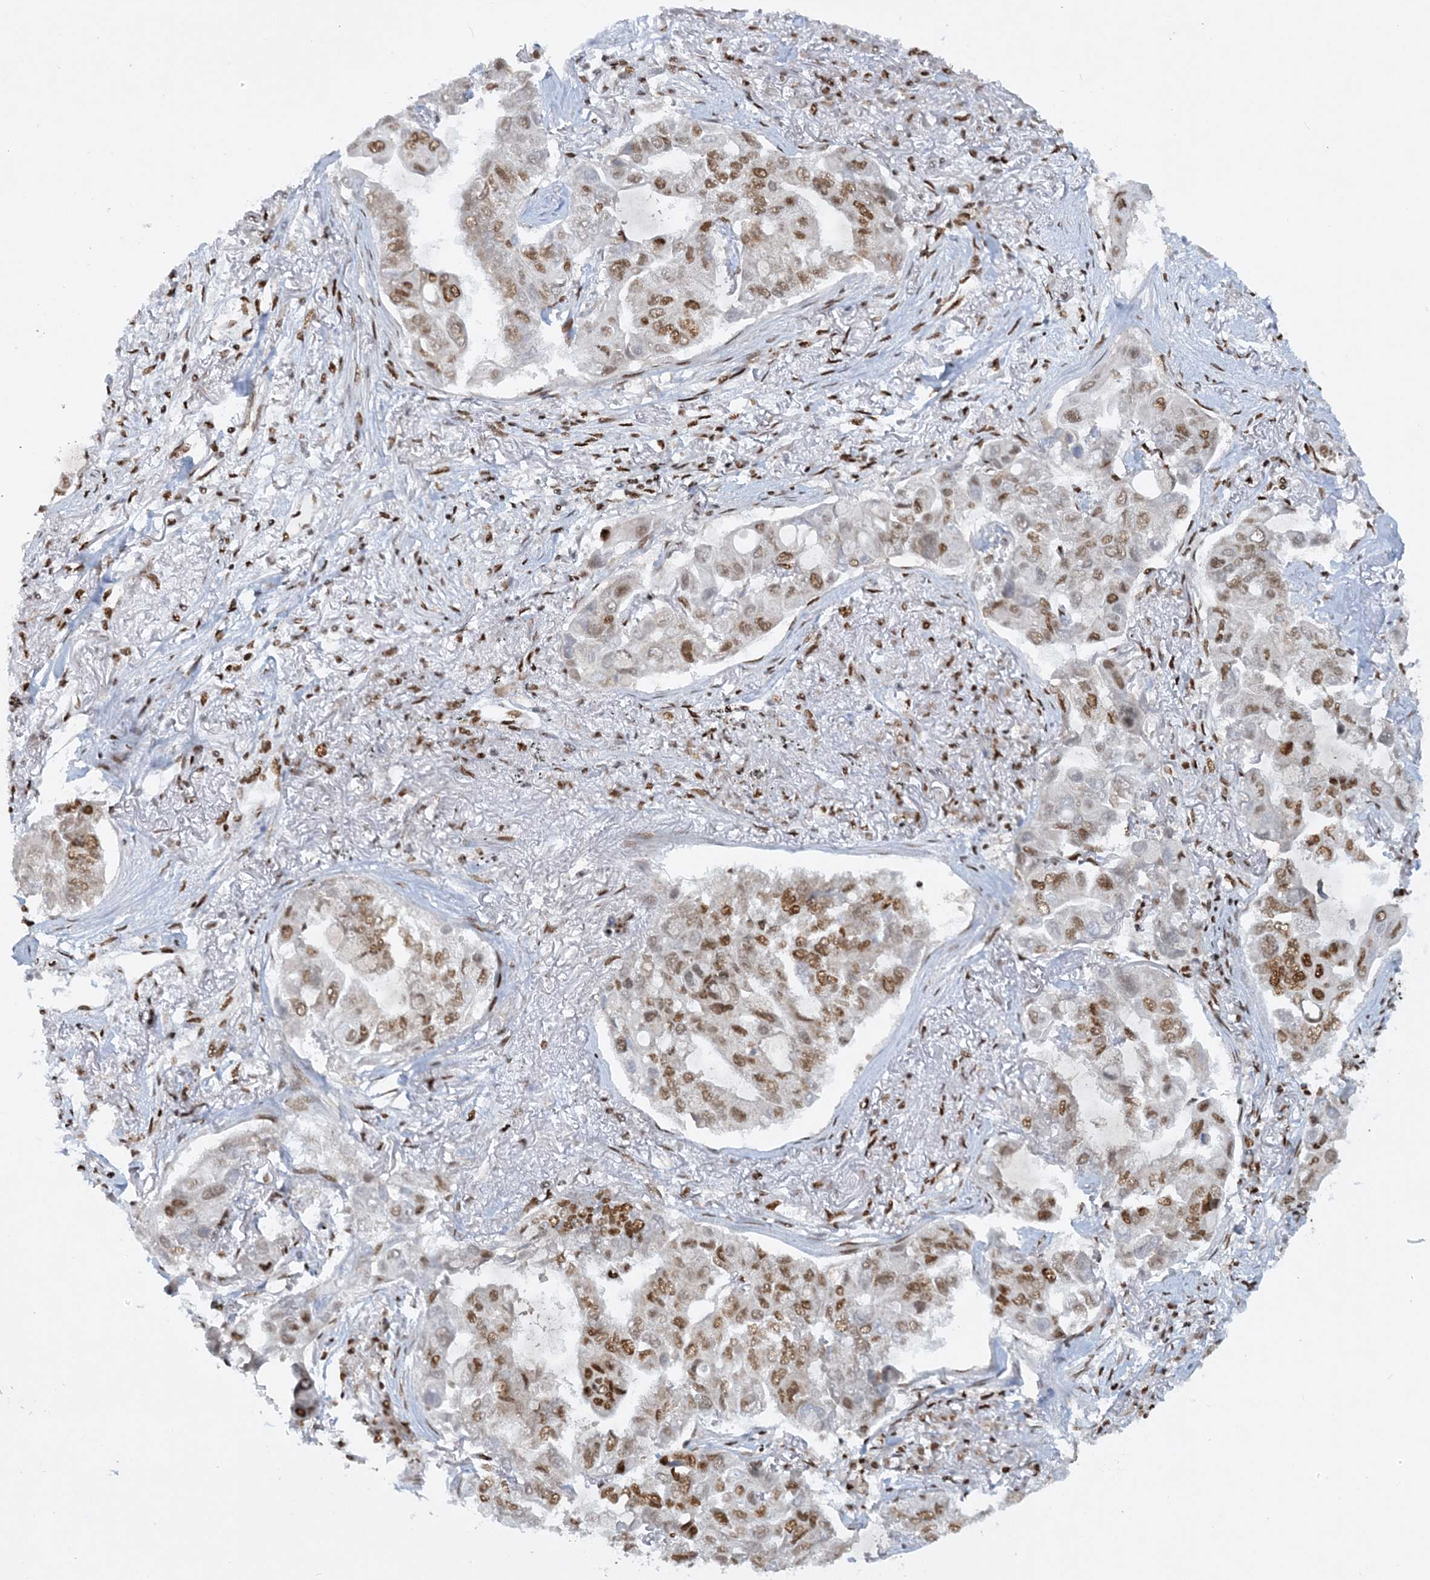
{"staining": {"intensity": "moderate", "quantity": ">75%", "location": "nuclear"}, "tissue": "lung cancer", "cell_type": "Tumor cells", "image_type": "cancer", "snomed": [{"axis": "morphology", "description": "Adenocarcinoma, NOS"}, {"axis": "topography", "description": "Lung"}], "caption": "The micrograph exhibits staining of lung cancer, revealing moderate nuclear protein positivity (brown color) within tumor cells. The staining was performed using DAB to visualize the protein expression in brown, while the nuclei were stained in blue with hematoxylin (Magnification: 20x).", "gene": "DELE1", "patient": {"sex": "male", "age": 64}}